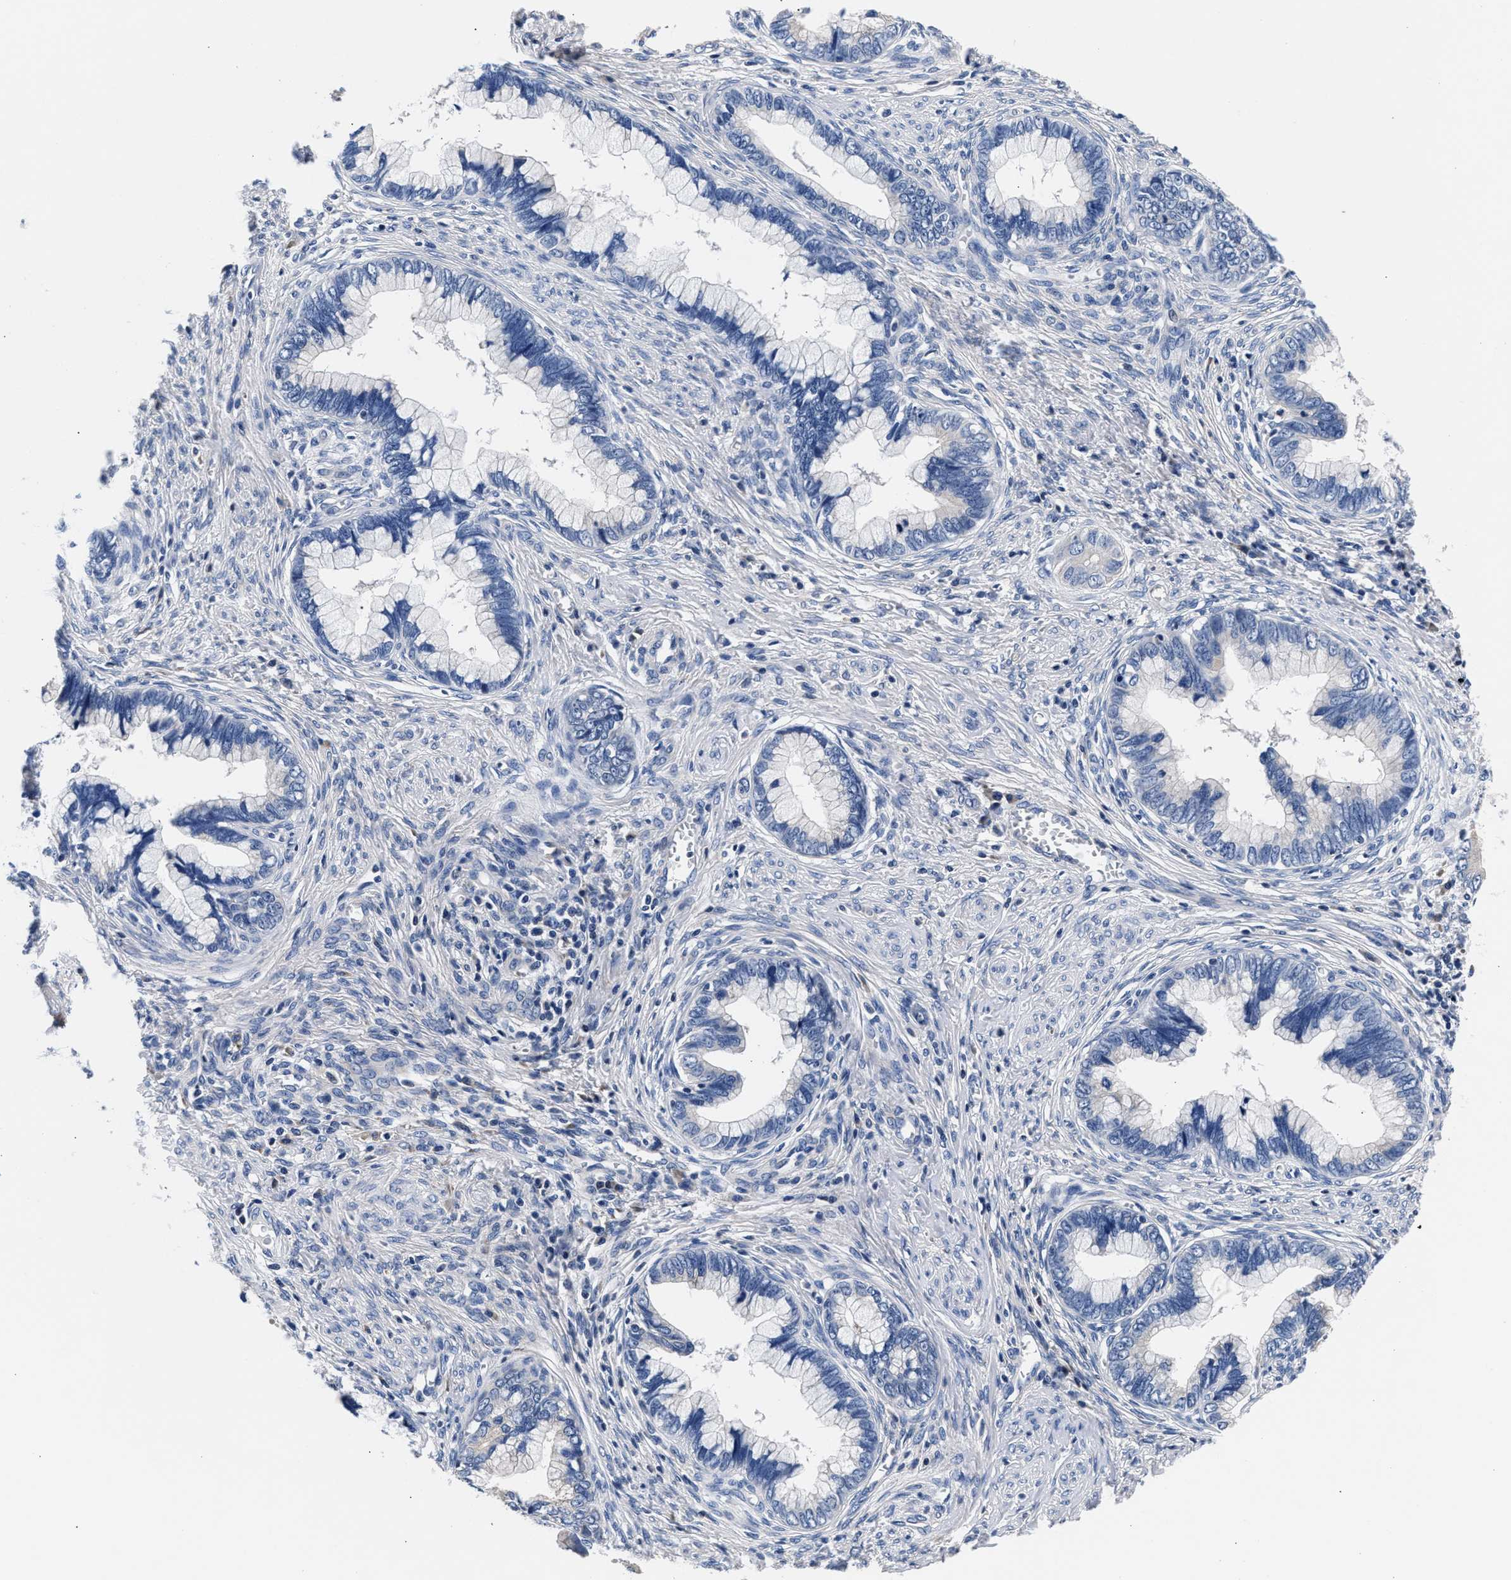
{"staining": {"intensity": "negative", "quantity": "none", "location": "none"}, "tissue": "cervical cancer", "cell_type": "Tumor cells", "image_type": "cancer", "snomed": [{"axis": "morphology", "description": "Adenocarcinoma, NOS"}, {"axis": "topography", "description": "Cervix"}], "caption": "Adenocarcinoma (cervical) stained for a protein using immunohistochemistry shows no staining tumor cells.", "gene": "PHF24", "patient": {"sex": "female", "age": 44}}